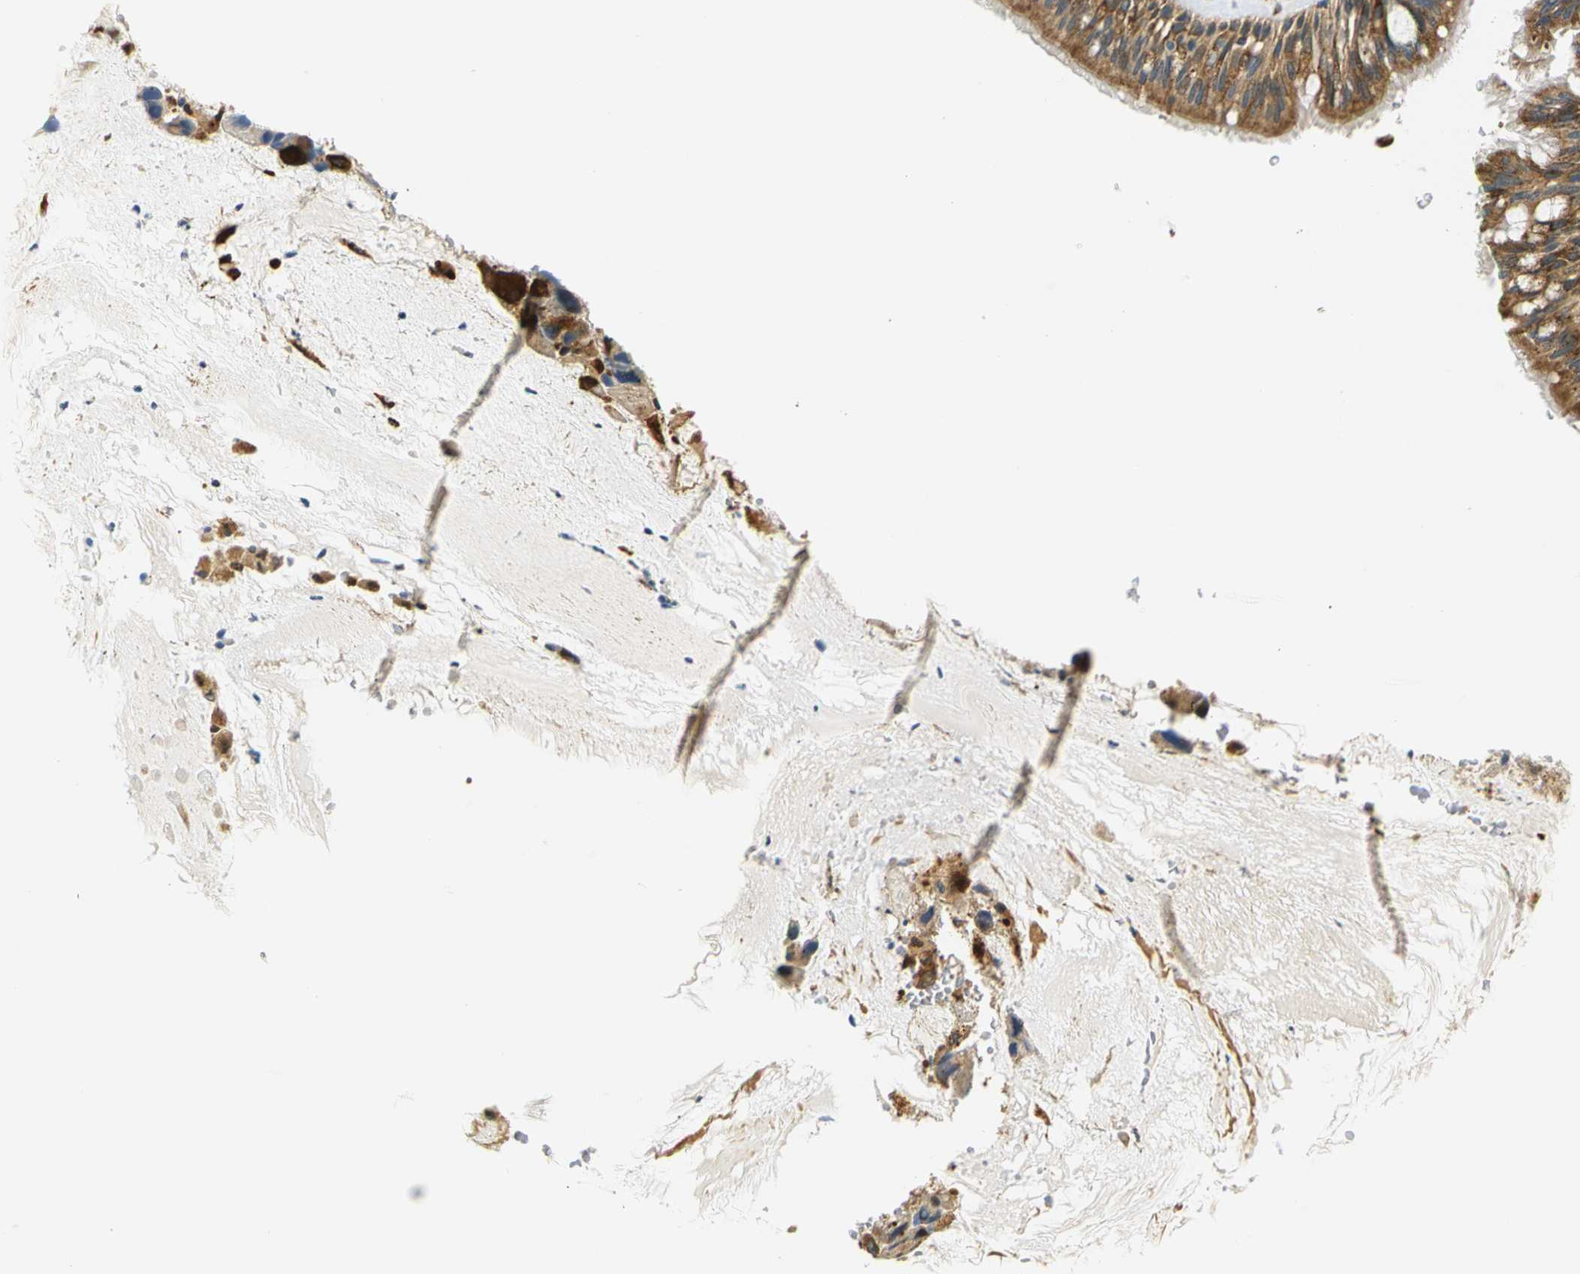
{"staining": {"intensity": "moderate", "quantity": ">75%", "location": "cytoplasmic/membranous"}, "tissue": "bronchus", "cell_type": "Respiratory epithelial cells", "image_type": "normal", "snomed": [{"axis": "morphology", "description": "Normal tissue, NOS"}, {"axis": "morphology", "description": "Adenocarcinoma, NOS"}, {"axis": "morphology", "description": "Adenocarcinoma, metastatic, NOS"}, {"axis": "topography", "description": "Lymph node"}, {"axis": "topography", "description": "Bronchus"}, {"axis": "topography", "description": "Lung"}], "caption": "This micrograph reveals normal bronchus stained with immunohistochemistry (IHC) to label a protein in brown. The cytoplasmic/membranous of respiratory epithelial cells show moderate positivity for the protein. Nuclei are counter-stained blue.", "gene": "ABCE1", "patient": {"sex": "female", "age": 54}}